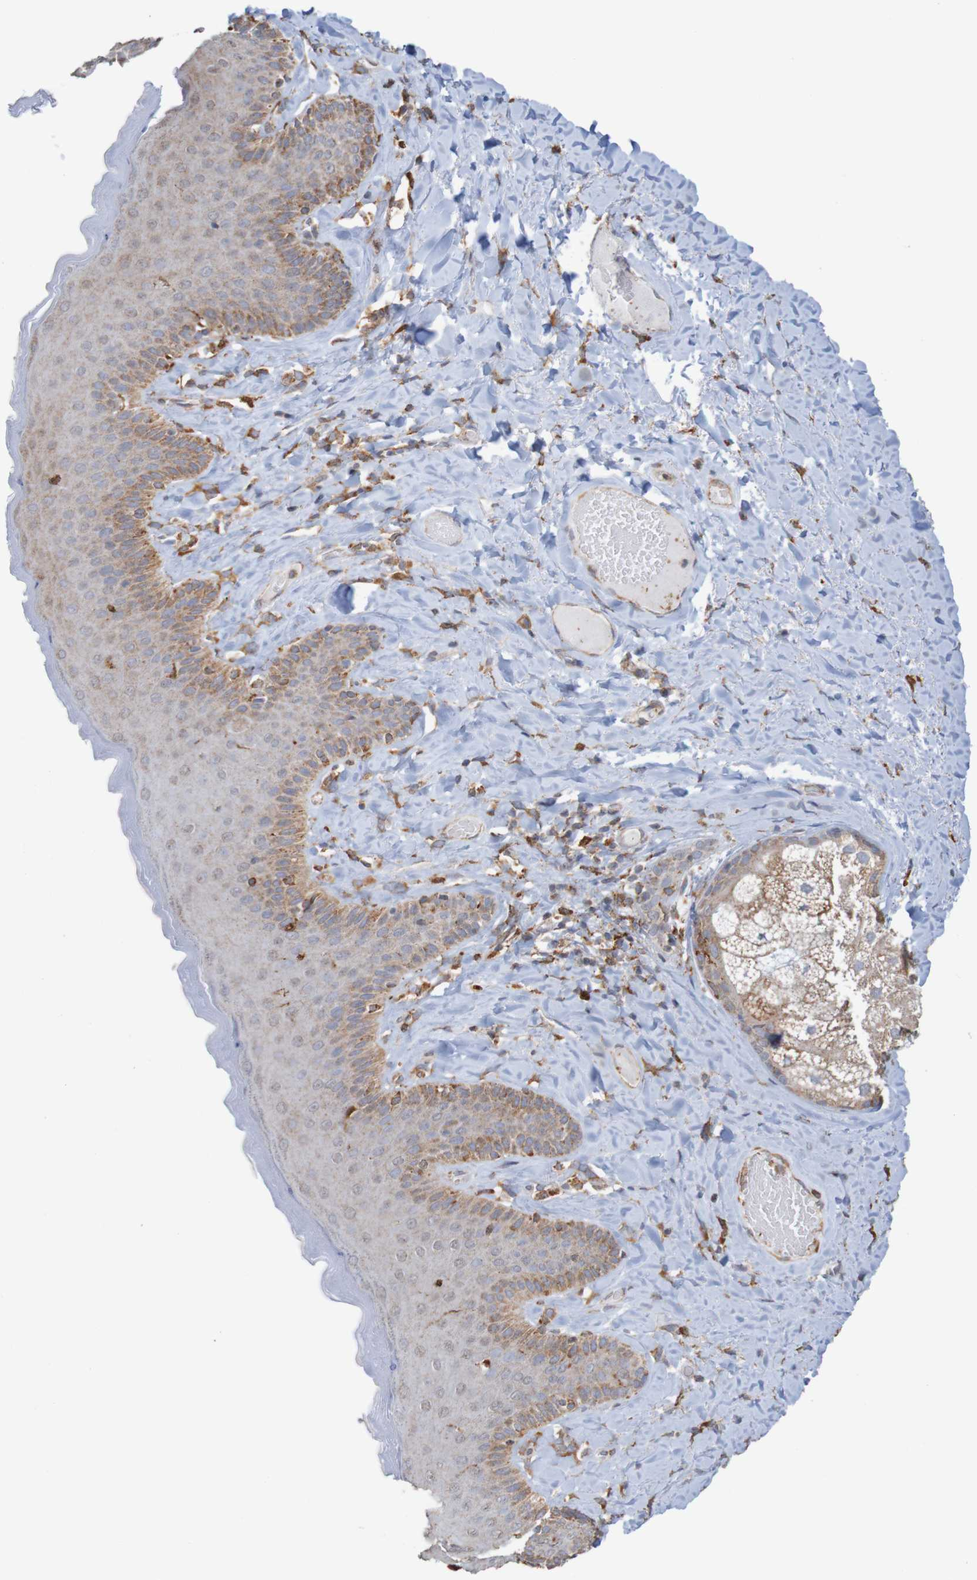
{"staining": {"intensity": "moderate", "quantity": "<25%", "location": "cytoplasmic/membranous"}, "tissue": "skin", "cell_type": "Epidermal cells", "image_type": "normal", "snomed": [{"axis": "morphology", "description": "Normal tissue, NOS"}, {"axis": "topography", "description": "Anal"}], "caption": "Immunohistochemistry (IHC) image of benign skin: human skin stained using immunohistochemistry displays low levels of moderate protein expression localized specifically in the cytoplasmic/membranous of epidermal cells, appearing as a cytoplasmic/membranous brown color.", "gene": "PDIA3", "patient": {"sex": "male", "age": 69}}